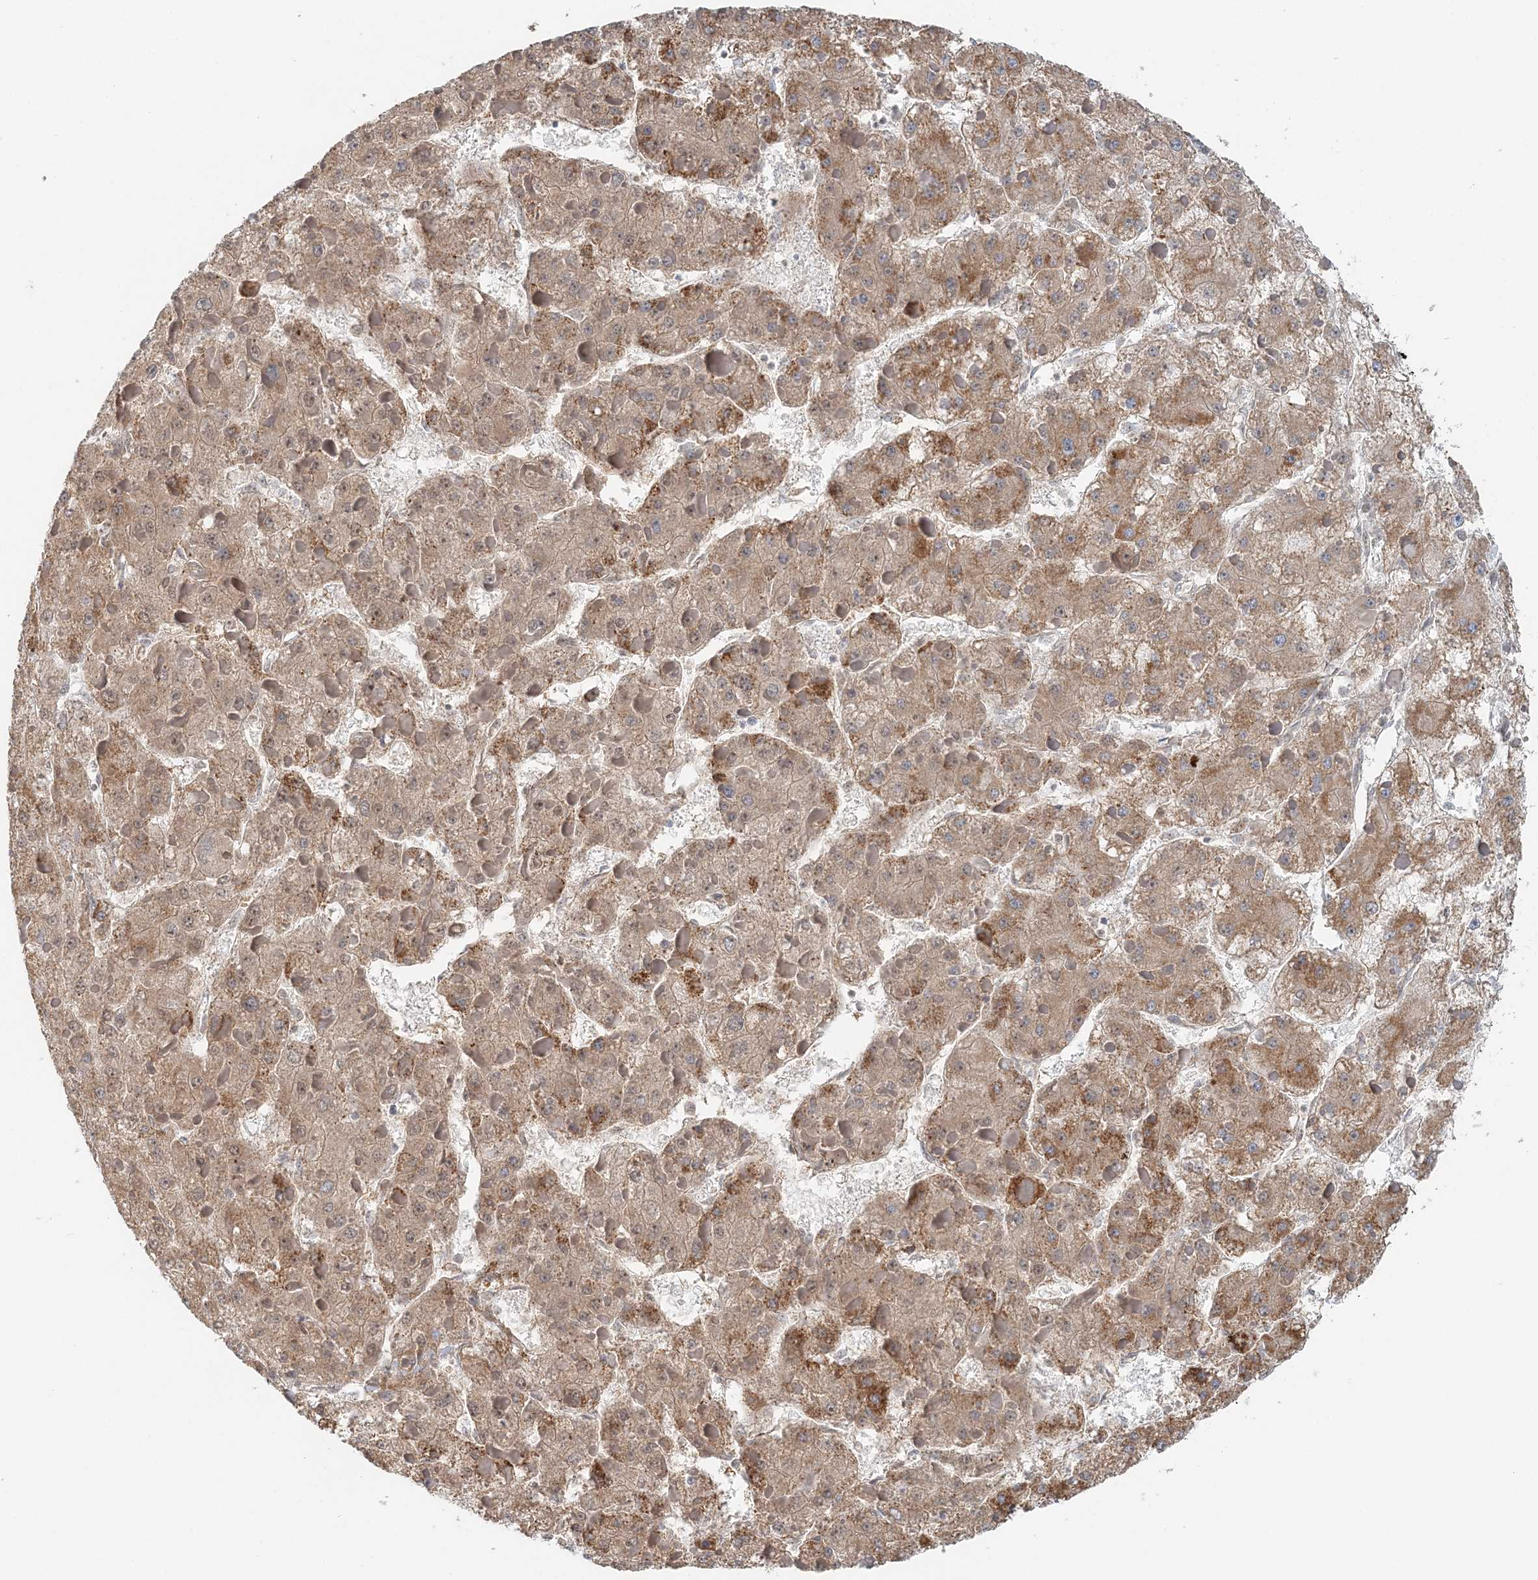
{"staining": {"intensity": "moderate", "quantity": ">75%", "location": "cytoplasmic/membranous"}, "tissue": "liver cancer", "cell_type": "Tumor cells", "image_type": "cancer", "snomed": [{"axis": "morphology", "description": "Carcinoma, Hepatocellular, NOS"}, {"axis": "topography", "description": "Liver"}], "caption": "A high-resolution histopathology image shows immunohistochemistry (IHC) staining of hepatocellular carcinoma (liver), which reveals moderate cytoplasmic/membranous positivity in approximately >75% of tumor cells.", "gene": "RNF150", "patient": {"sex": "female", "age": 73}}